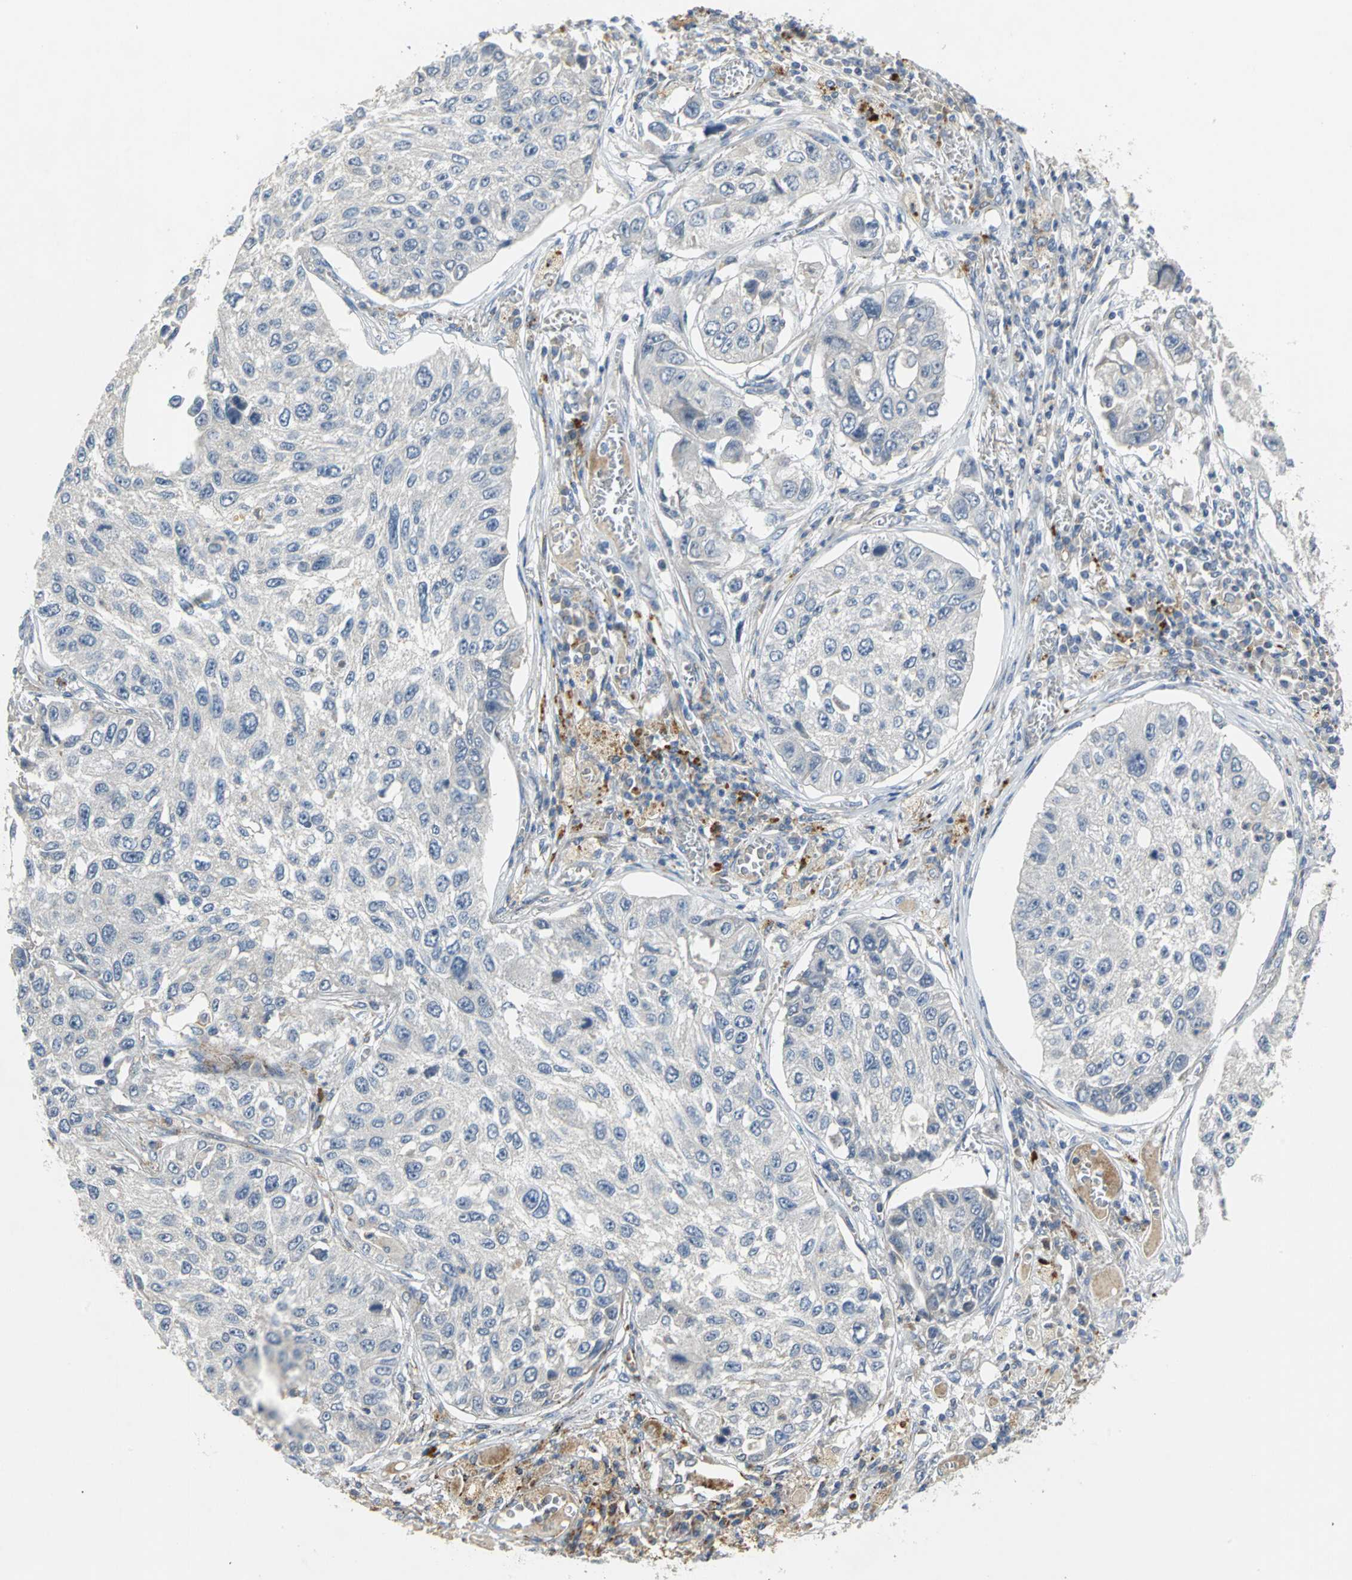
{"staining": {"intensity": "negative", "quantity": "none", "location": "none"}, "tissue": "lung cancer", "cell_type": "Tumor cells", "image_type": "cancer", "snomed": [{"axis": "morphology", "description": "Squamous cell carcinoma, NOS"}, {"axis": "topography", "description": "Lung"}], "caption": "Immunohistochemistry (IHC) photomicrograph of neoplastic tissue: lung cancer stained with DAB demonstrates no significant protein positivity in tumor cells. (Stains: DAB IHC with hematoxylin counter stain, Microscopy: brightfield microscopy at high magnification).", "gene": "SPPL2B", "patient": {"sex": "male", "age": 71}}